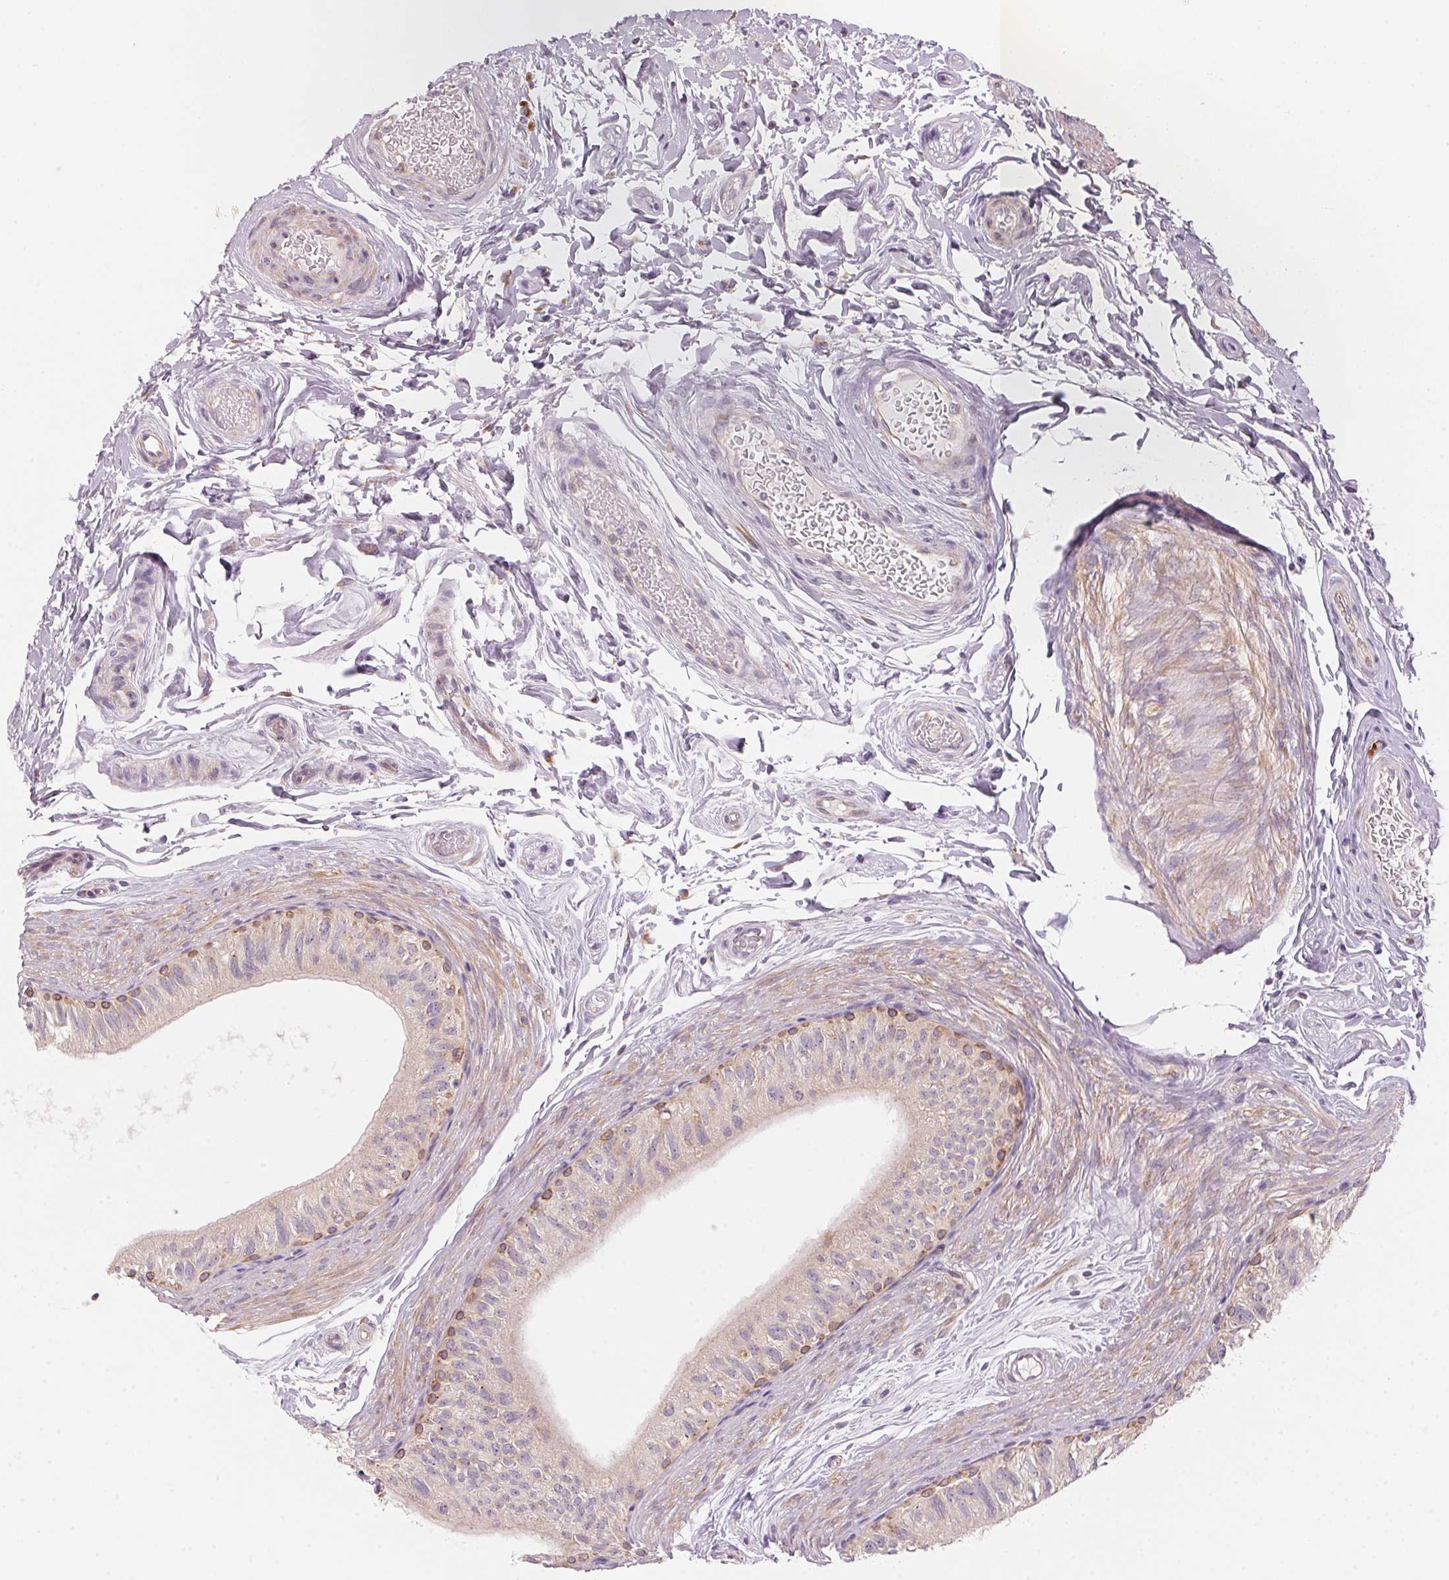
{"staining": {"intensity": "moderate", "quantity": "<25%", "location": "cytoplasmic/membranous"}, "tissue": "epididymis", "cell_type": "Glandular cells", "image_type": "normal", "snomed": [{"axis": "morphology", "description": "Normal tissue, NOS"}, {"axis": "topography", "description": "Epididymis"}], "caption": "Immunohistochemical staining of normal human epididymis reveals moderate cytoplasmic/membranous protein expression in about <25% of glandular cells.", "gene": "BLOC1S2", "patient": {"sex": "male", "age": 36}}